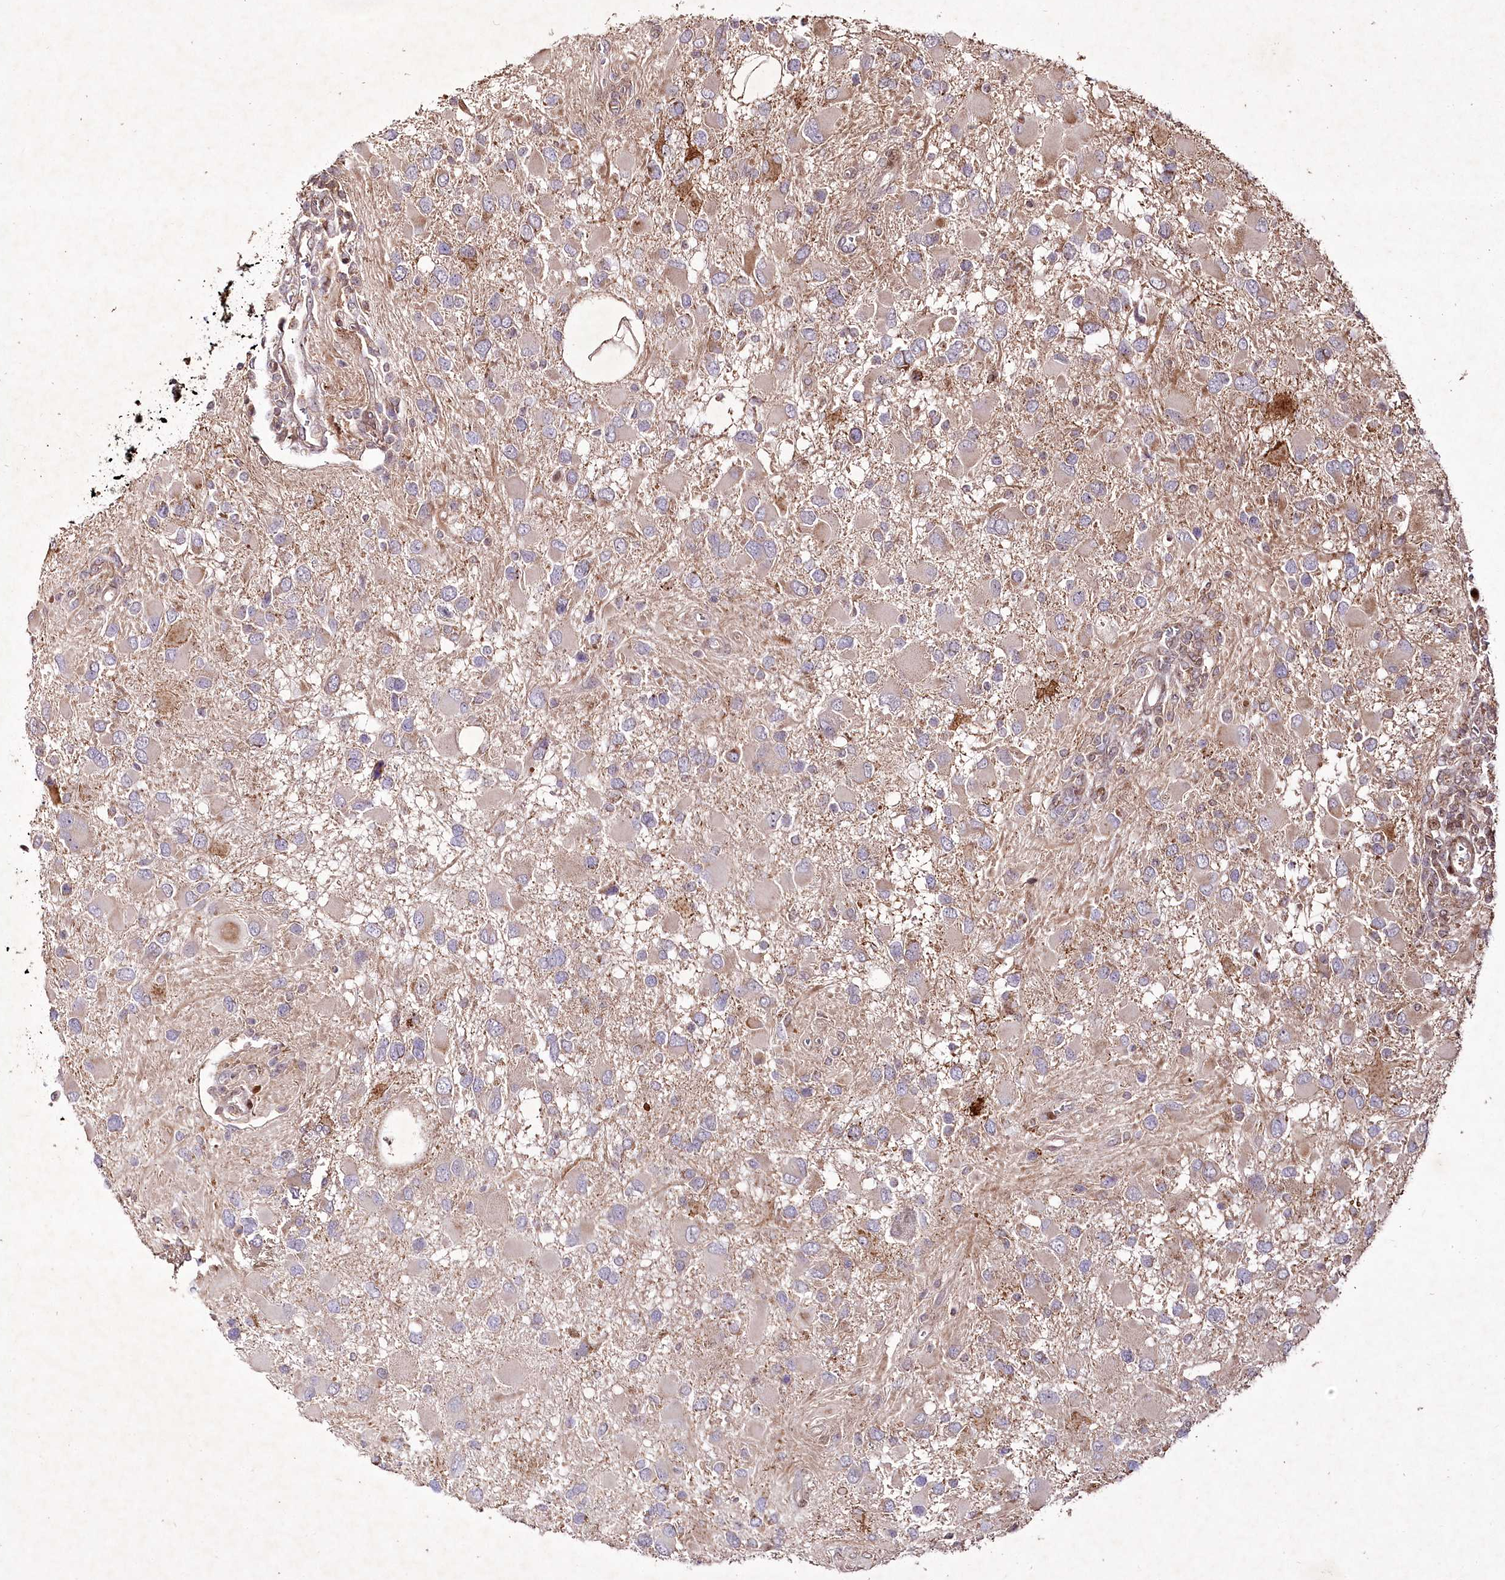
{"staining": {"intensity": "negative", "quantity": "none", "location": "none"}, "tissue": "glioma", "cell_type": "Tumor cells", "image_type": "cancer", "snomed": [{"axis": "morphology", "description": "Glioma, malignant, High grade"}, {"axis": "topography", "description": "Brain"}], "caption": "A histopathology image of glioma stained for a protein reveals no brown staining in tumor cells.", "gene": "PSTK", "patient": {"sex": "male", "age": 53}}